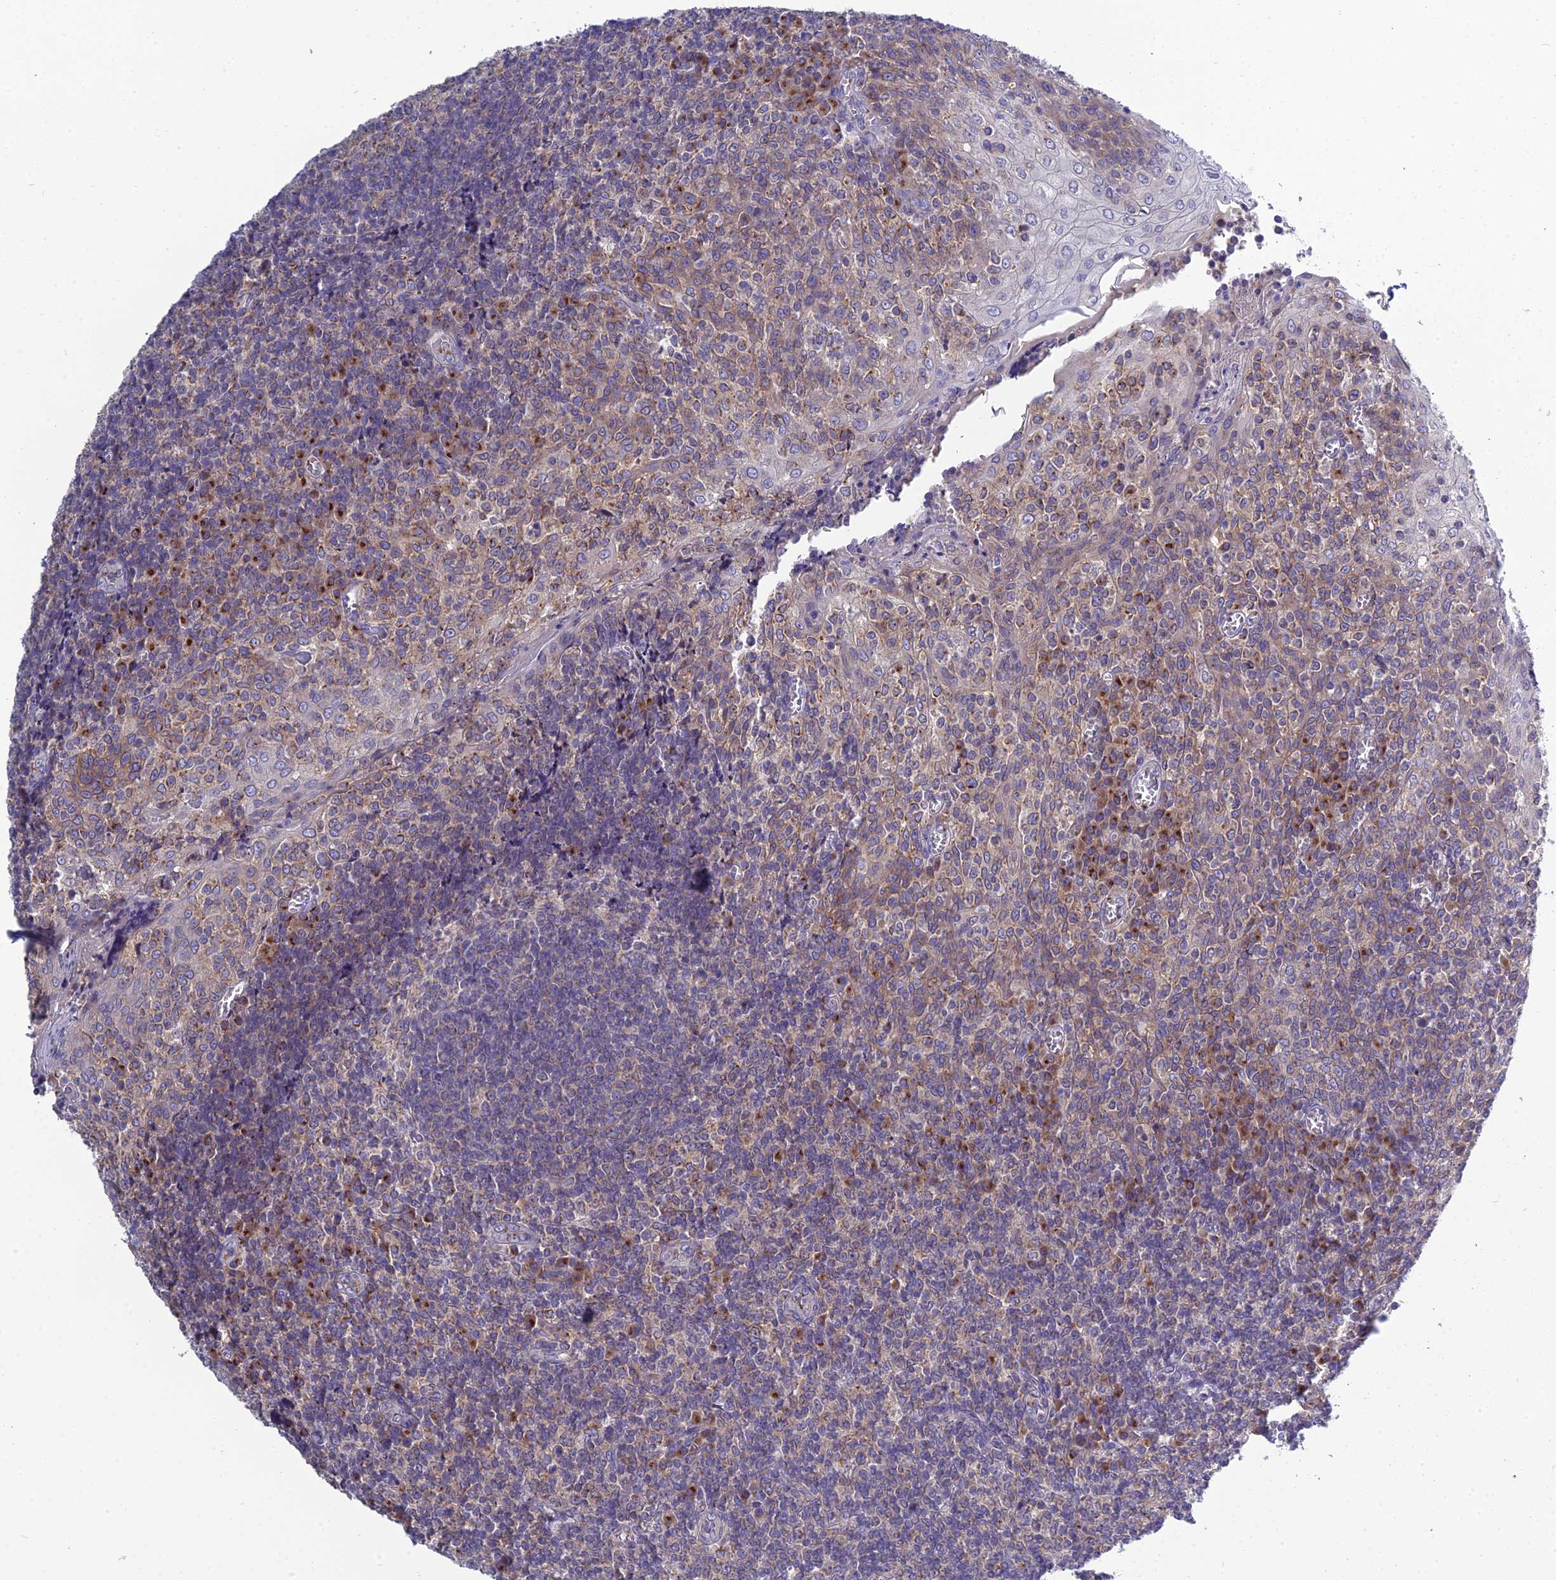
{"staining": {"intensity": "moderate", "quantity": ">75%", "location": "cytoplasmic/membranous"}, "tissue": "tonsil", "cell_type": "Germinal center cells", "image_type": "normal", "snomed": [{"axis": "morphology", "description": "Normal tissue, NOS"}, {"axis": "topography", "description": "Tonsil"}], "caption": "Immunohistochemical staining of benign human tonsil shows moderate cytoplasmic/membranous protein expression in approximately >75% of germinal center cells.", "gene": "GOLPH3", "patient": {"sex": "female", "age": 19}}